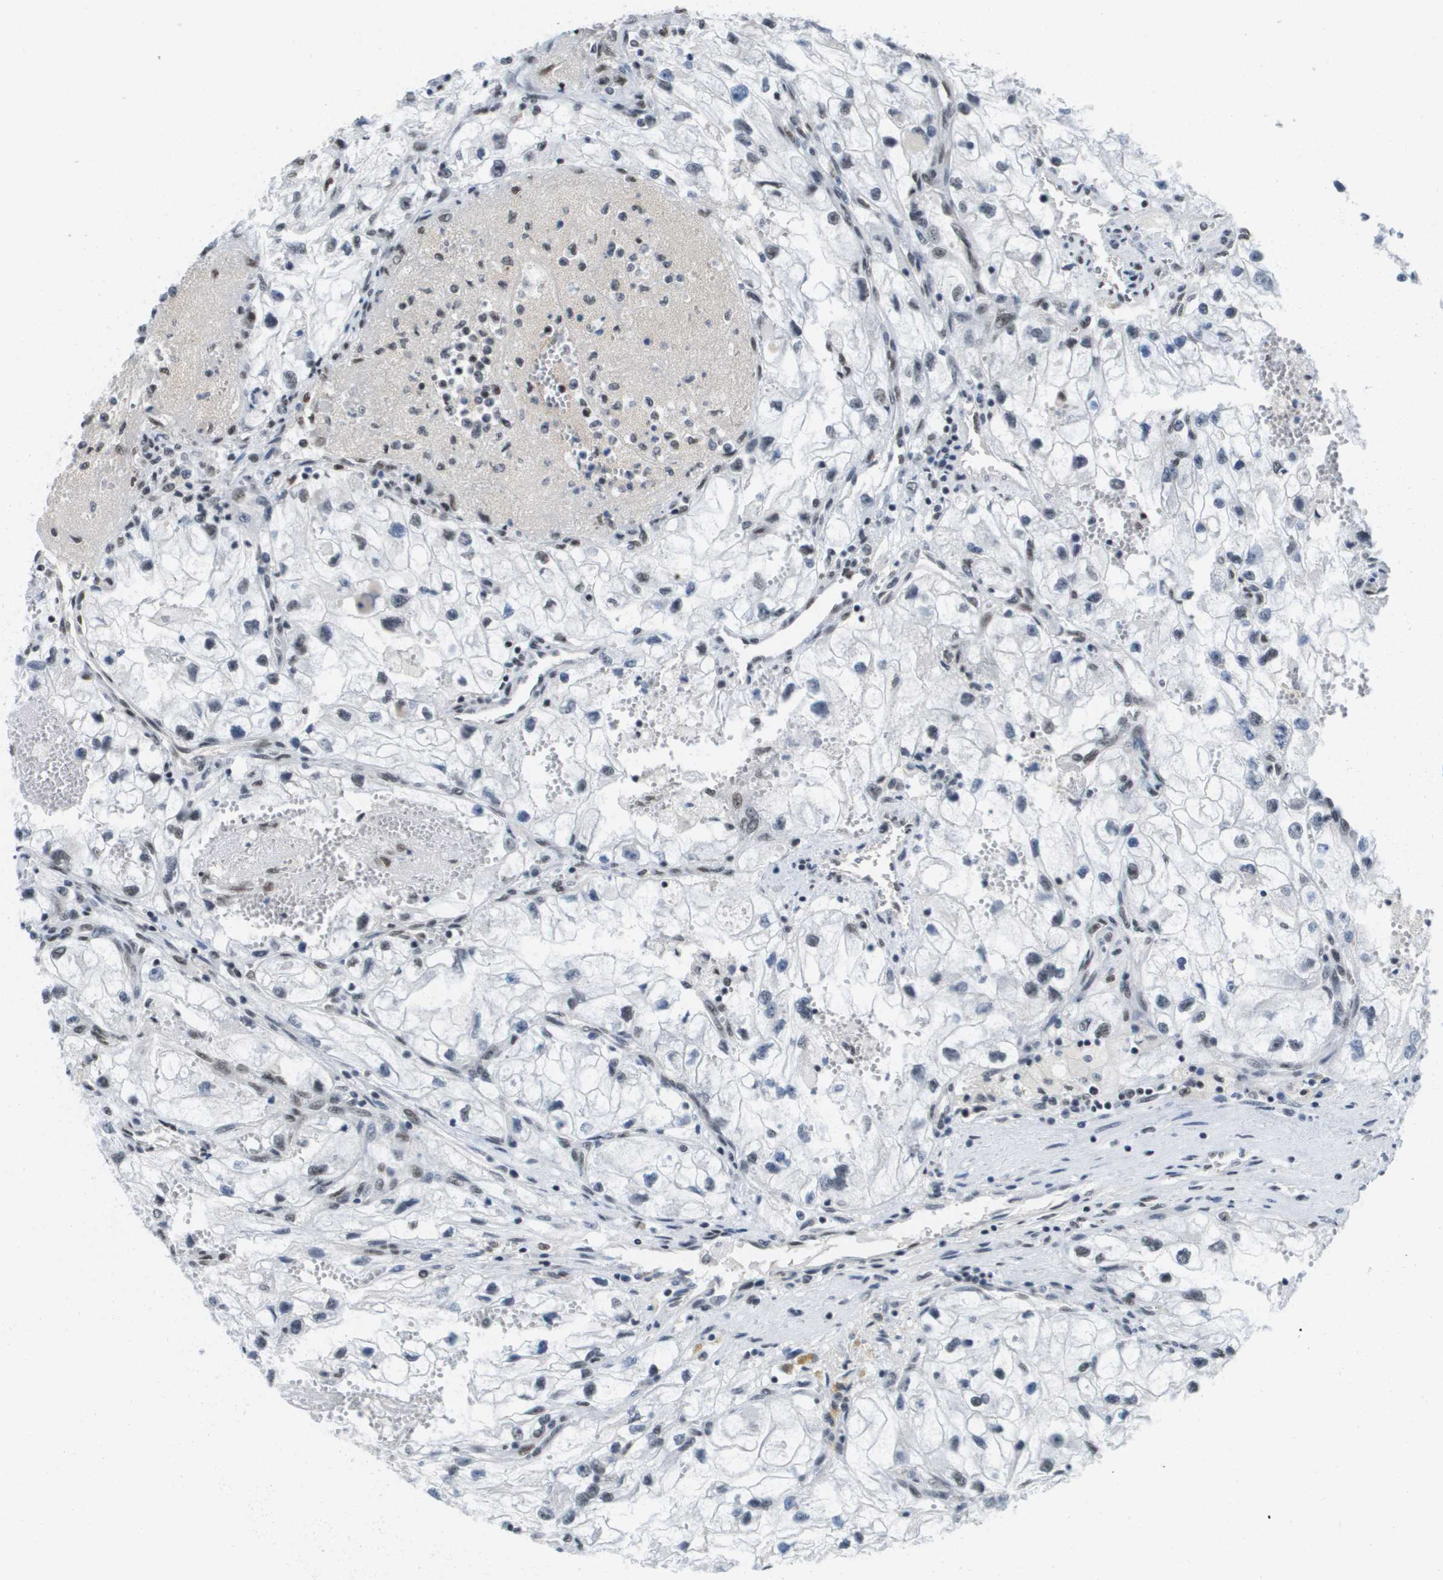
{"staining": {"intensity": "negative", "quantity": "none", "location": "none"}, "tissue": "renal cancer", "cell_type": "Tumor cells", "image_type": "cancer", "snomed": [{"axis": "morphology", "description": "Adenocarcinoma, NOS"}, {"axis": "topography", "description": "Kidney"}], "caption": "Adenocarcinoma (renal) stained for a protein using immunohistochemistry displays no staining tumor cells.", "gene": "ISY1", "patient": {"sex": "female", "age": 70}}